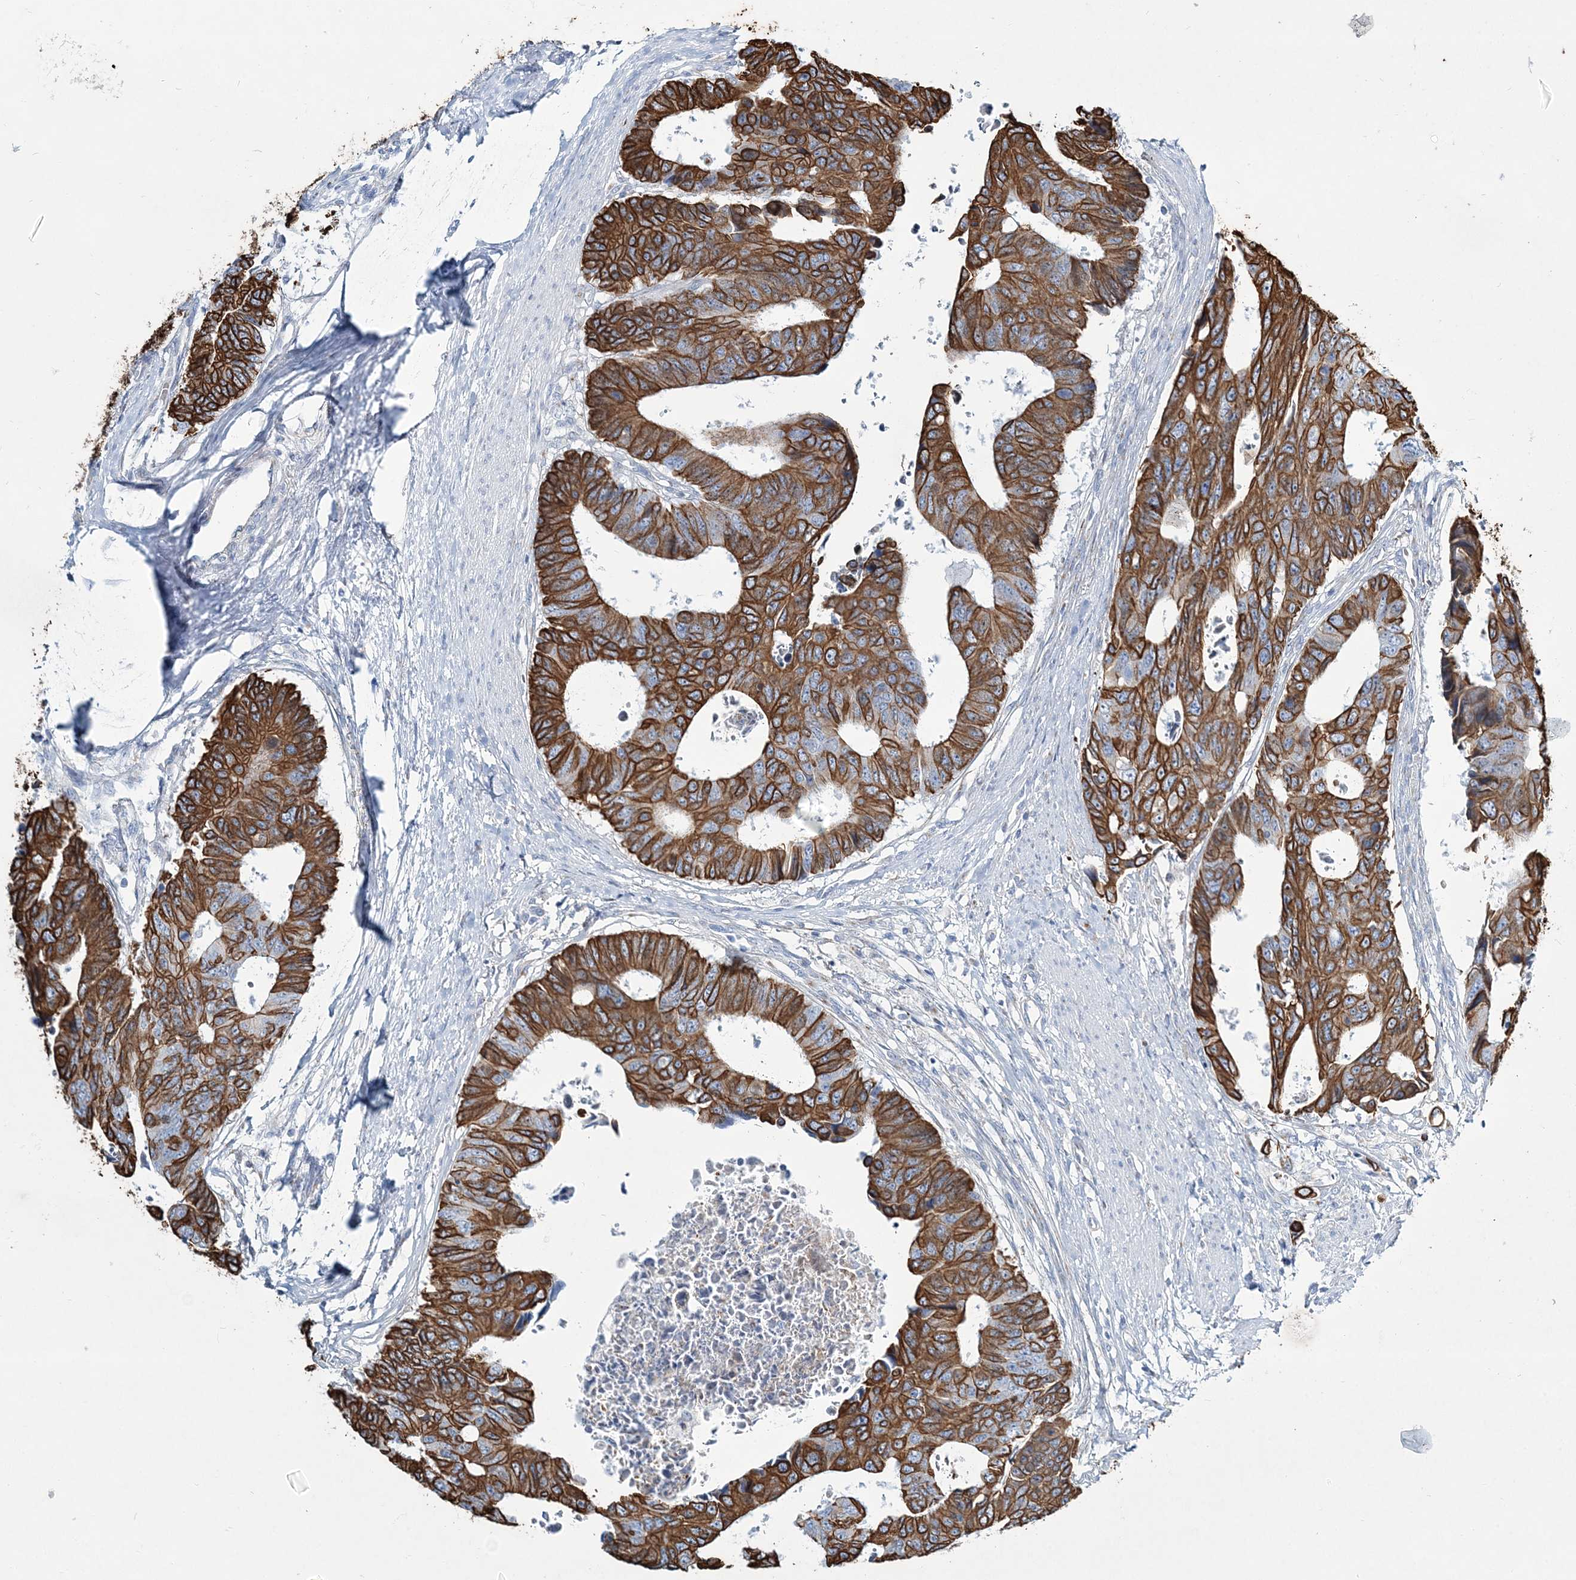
{"staining": {"intensity": "strong", "quantity": ">75%", "location": "cytoplasmic/membranous"}, "tissue": "colorectal cancer", "cell_type": "Tumor cells", "image_type": "cancer", "snomed": [{"axis": "morphology", "description": "Adenocarcinoma, NOS"}, {"axis": "topography", "description": "Rectum"}], "caption": "The photomicrograph exhibits staining of colorectal adenocarcinoma, revealing strong cytoplasmic/membranous protein expression (brown color) within tumor cells.", "gene": "ADGRL1", "patient": {"sex": "male", "age": 84}}